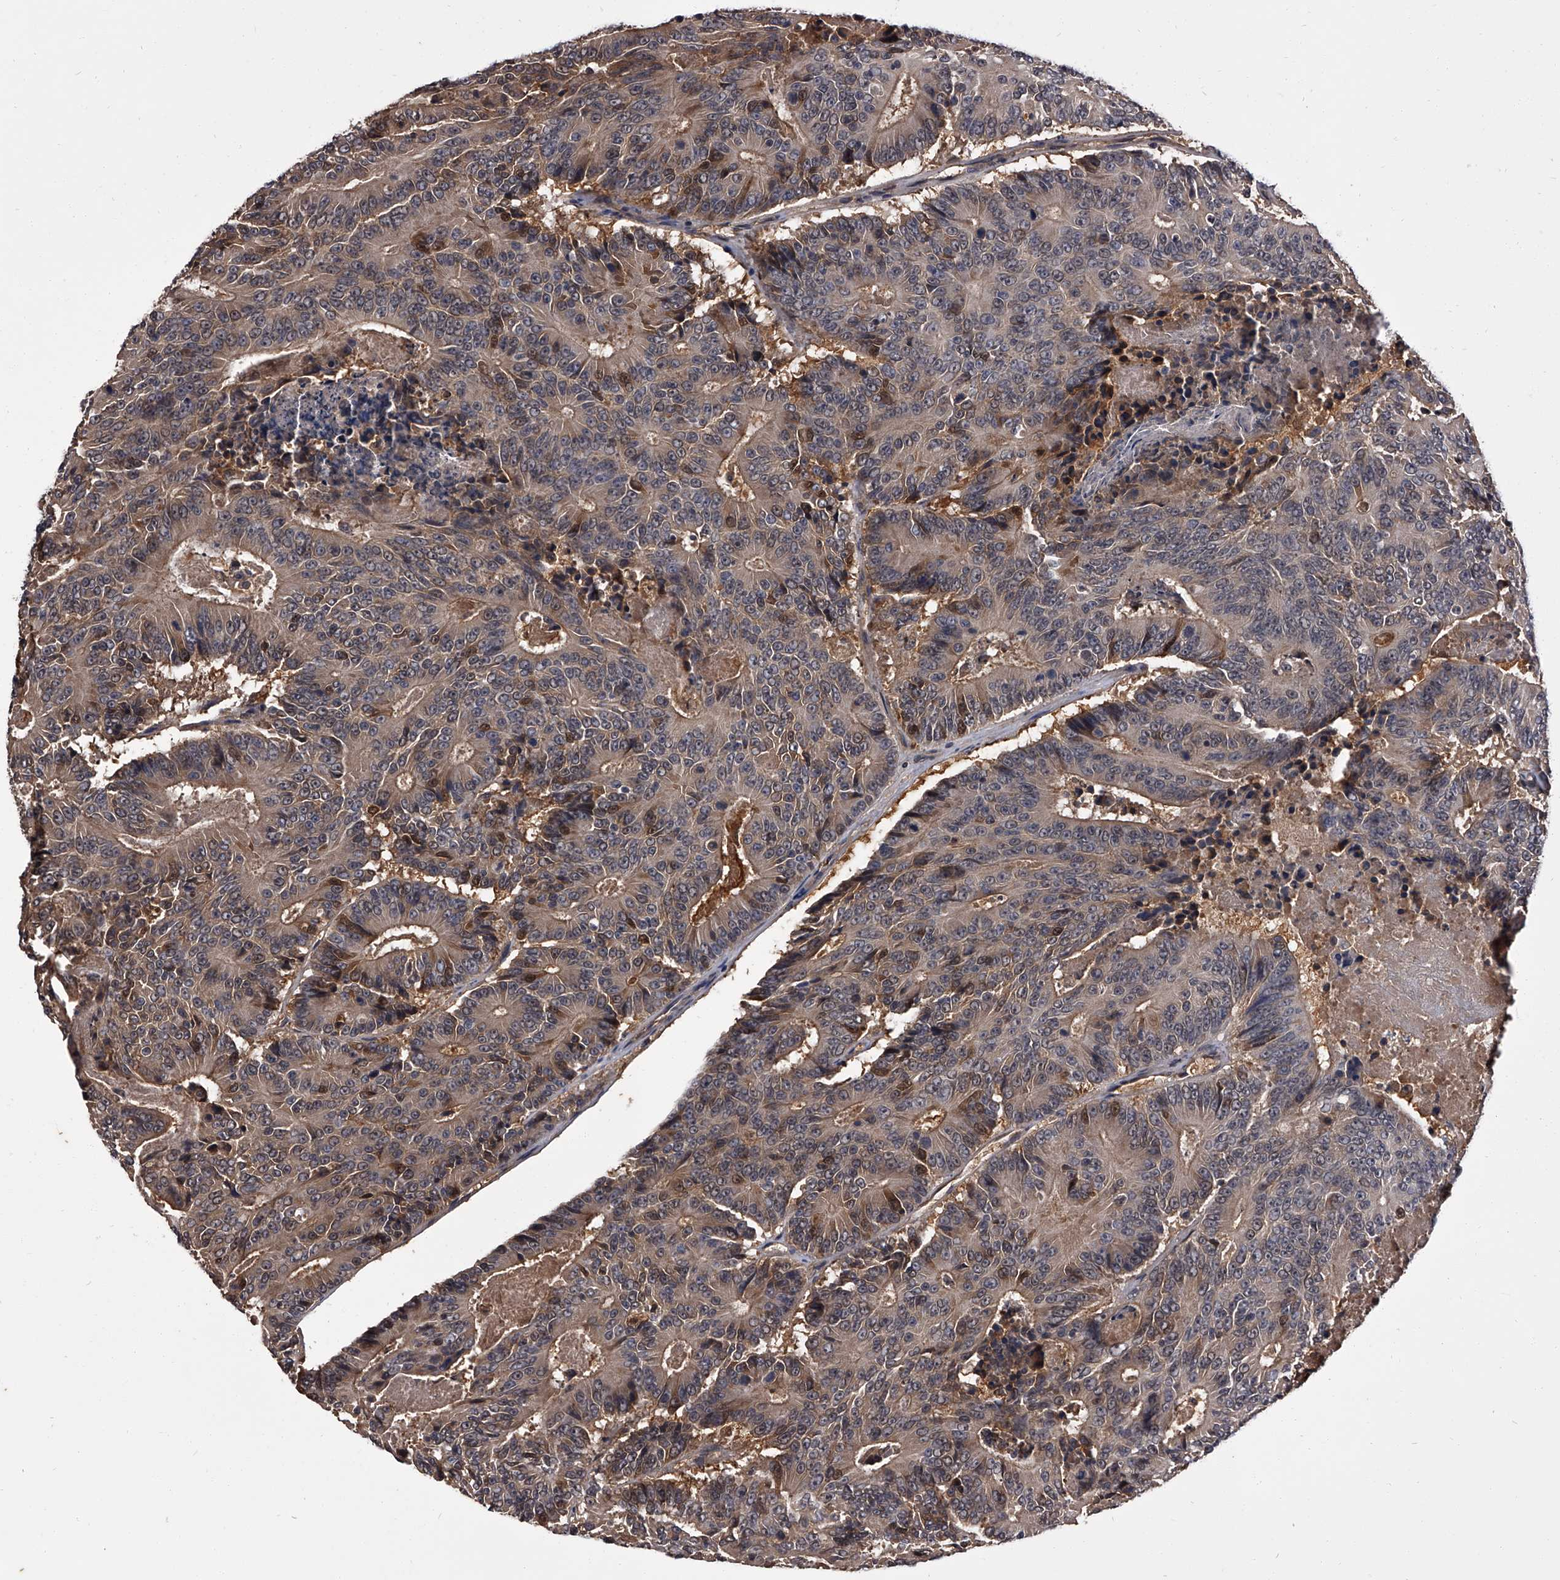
{"staining": {"intensity": "weak", "quantity": ">75%", "location": "cytoplasmic/membranous,nuclear"}, "tissue": "colorectal cancer", "cell_type": "Tumor cells", "image_type": "cancer", "snomed": [{"axis": "morphology", "description": "Adenocarcinoma, NOS"}, {"axis": "topography", "description": "Colon"}], "caption": "Adenocarcinoma (colorectal) stained for a protein demonstrates weak cytoplasmic/membranous and nuclear positivity in tumor cells. Immunohistochemistry (ihc) stains the protein of interest in brown and the nuclei are stained blue.", "gene": "SLC18B1", "patient": {"sex": "male", "age": 83}}